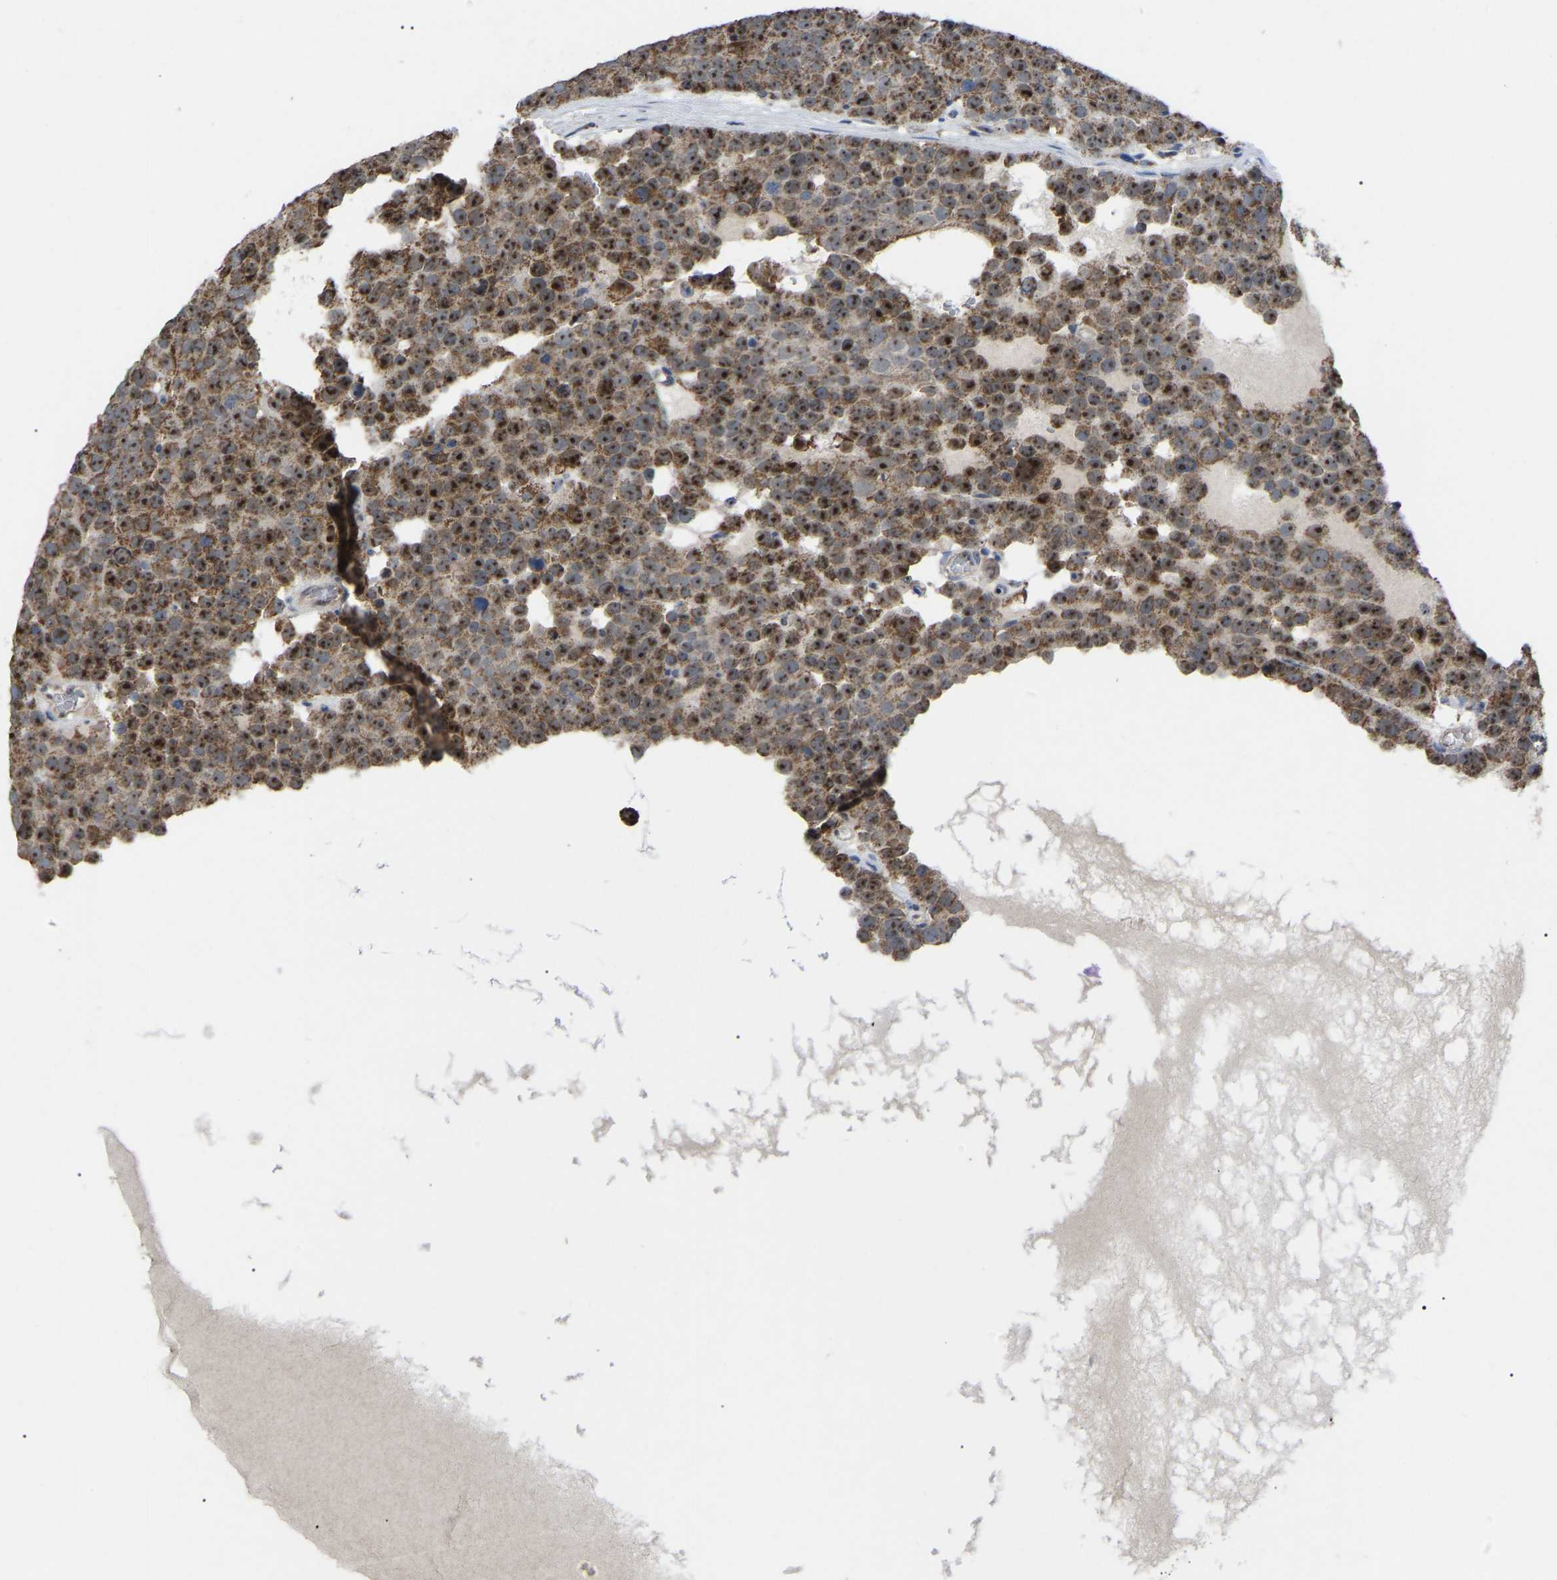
{"staining": {"intensity": "strong", "quantity": ">75%", "location": "cytoplasmic/membranous,nuclear"}, "tissue": "testis cancer", "cell_type": "Tumor cells", "image_type": "cancer", "snomed": [{"axis": "morphology", "description": "Seminoma, NOS"}, {"axis": "topography", "description": "Testis"}], "caption": "Immunohistochemistry (IHC) (DAB (3,3'-diaminobenzidine)) staining of human testis cancer exhibits strong cytoplasmic/membranous and nuclear protein positivity in about >75% of tumor cells. Using DAB (brown) and hematoxylin (blue) stains, captured at high magnification using brightfield microscopy.", "gene": "NOP53", "patient": {"sex": "male", "age": 71}}